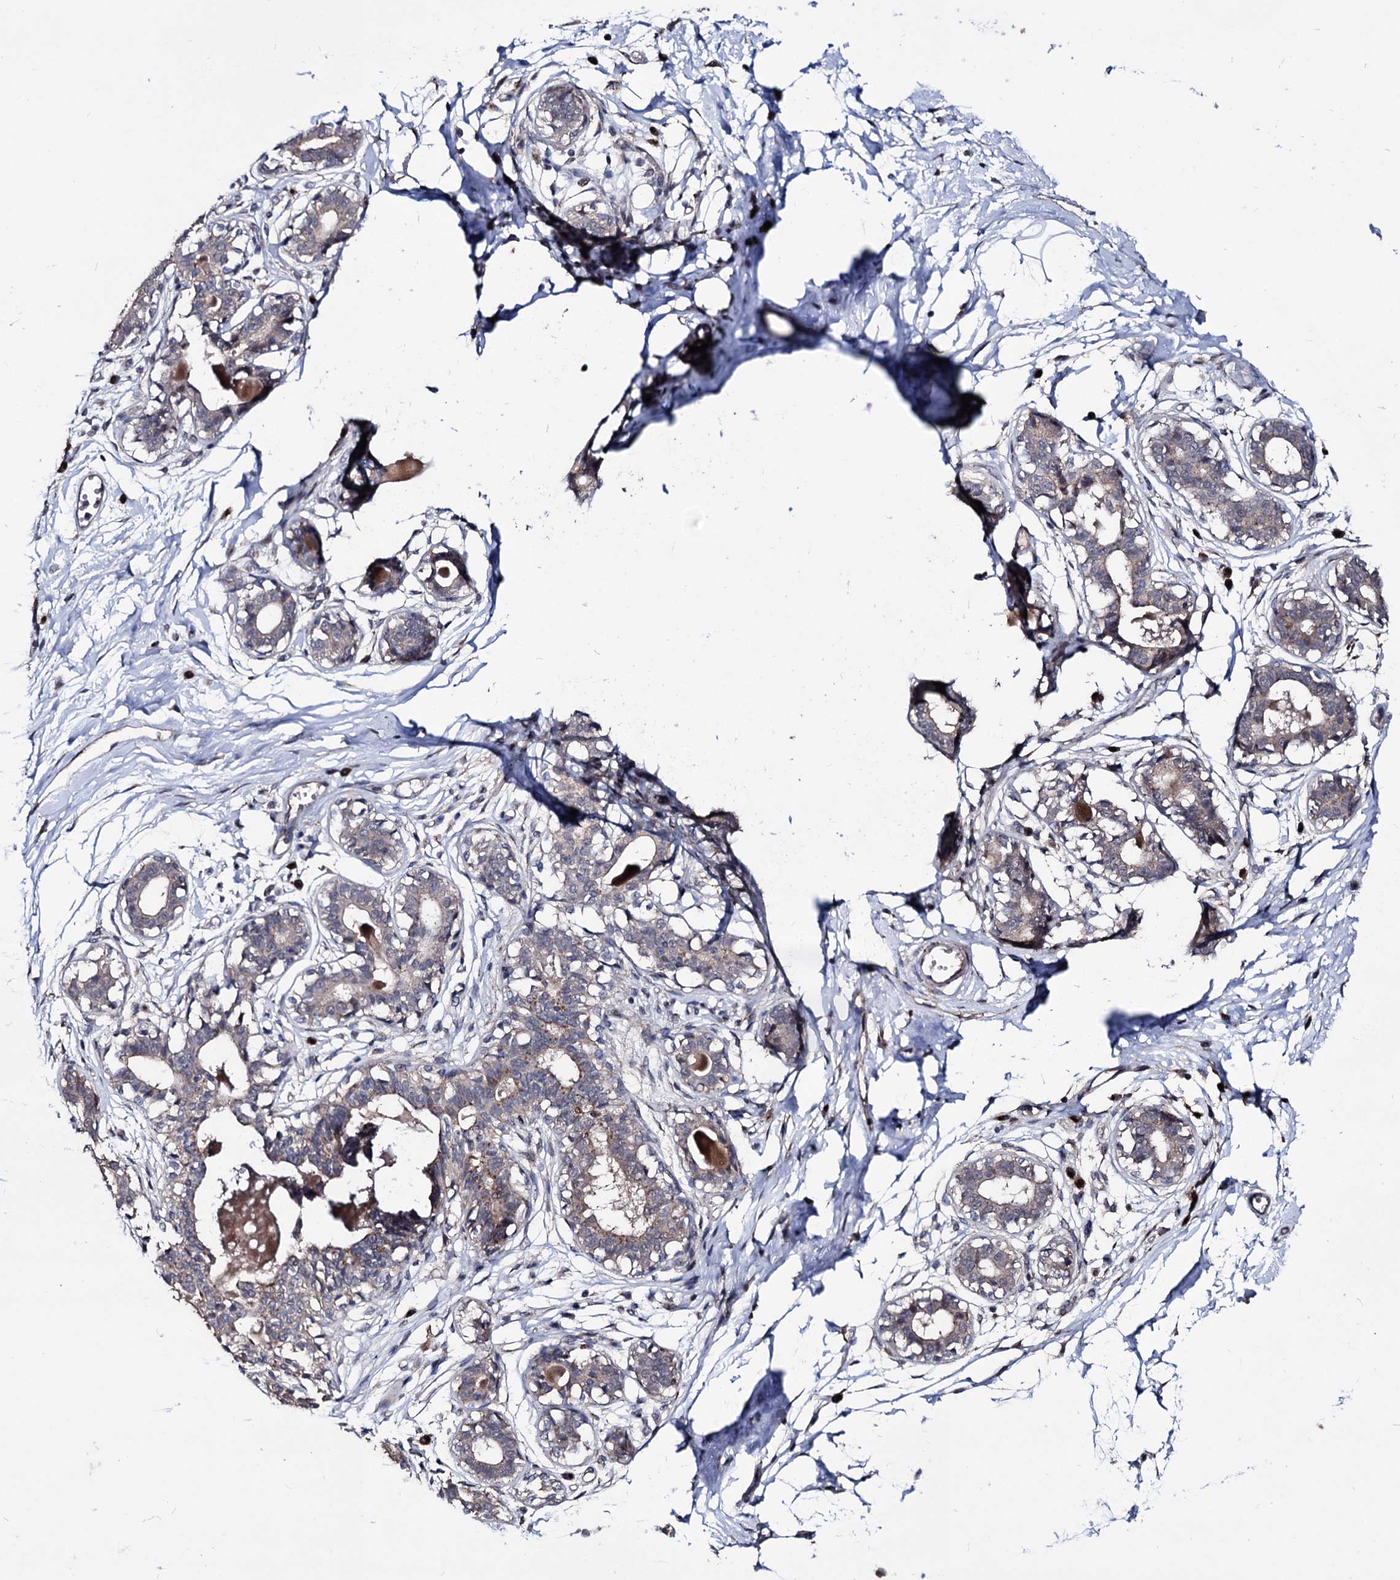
{"staining": {"intensity": "negative", "quantity": "none", "location": "none"}, "tissue": "breast", "cell_type": "Adipocytes", "image_type": "normal", "snomed": [{"axis": "morphology", "description": "Normal tissue, NOS"}, {"axis": "topography", "description": "Breast"}], "caption": "Immunohistochemical staining of benign breast shows no significant positivity in adipocytes.", "gene": "SMAGP", "patient": {"sex": "female", "age": 45}}